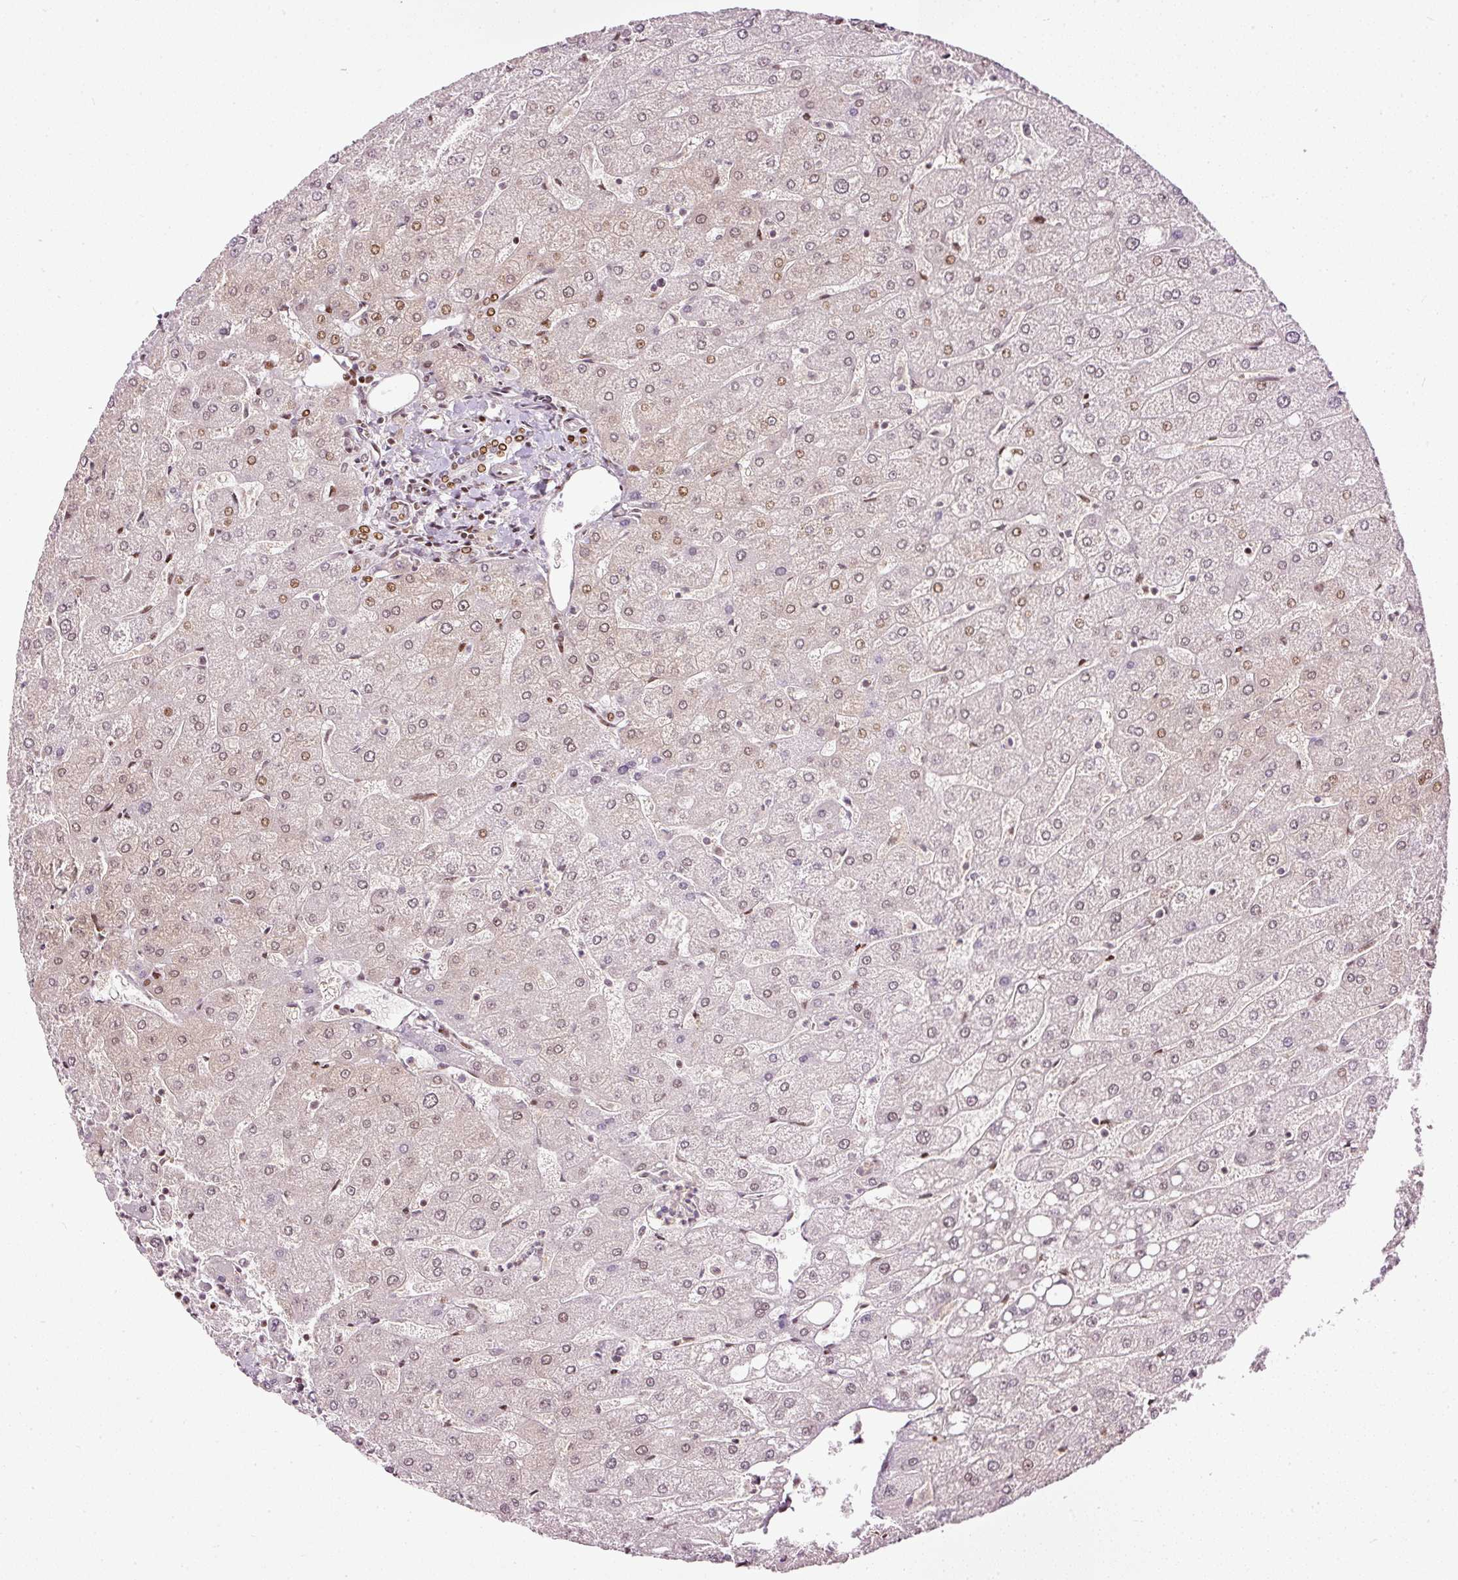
{"staining": {"intensity": "moderate", "quantity": "25%-75%", "location": "nuclear"}, "tissue": "liver", "cell_type": "Cholangiocytes", "image_type": "normal", "snomed": [{"axis": "morphology", "description": "Normal tissue, NOS"}, {"axis": "topography", "description": "Liver"}], "caption": "This image exhibits benign liver stained with immunohistochemistry to label a protein in brown. The nuclear of cholangiocytes show moderate positivity for the protein. Nuclei are counter-stained blue.", "gene": "ZNF778", "patient": {"sex": "male", "age": 67}}